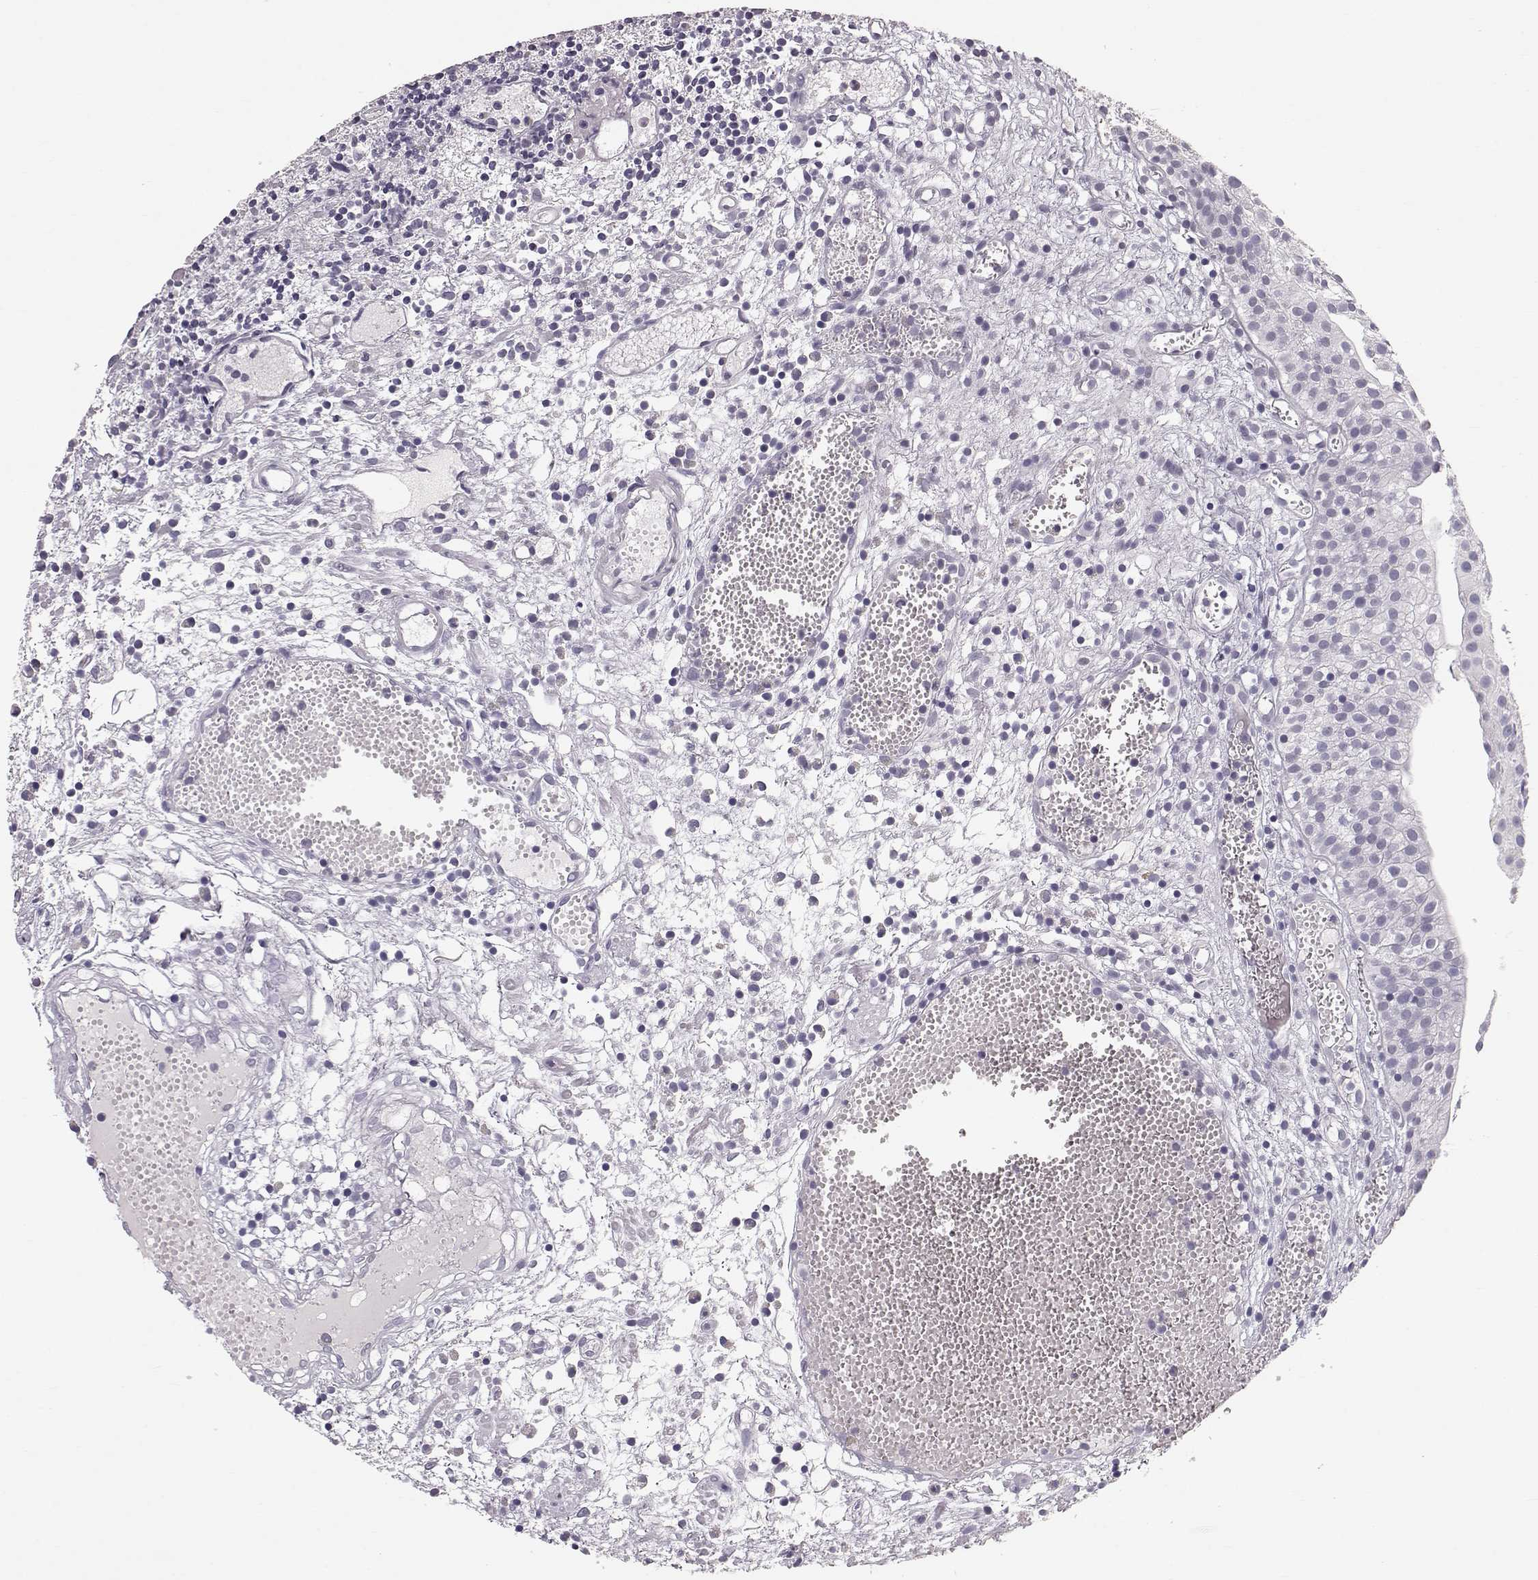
{"staining": {"intensity": "negative", "quantity": "none", "location": "none"}, "tissue": "urothelial cancer", "cell_type": "Tumor cells", "image_type": "cancer", "snomed": [{"axis": "morphology", "description": "Urothelial carcinoma, Low grade"}, {"axis": "topography", "description": "Urinary bladder"}], "caption": "Urothelial cancer was stained to show a protein in brown. There is no significant expression in tumor cells.", "gene": "POU1F1", "patient": {"sex": "male", "age": 79}}